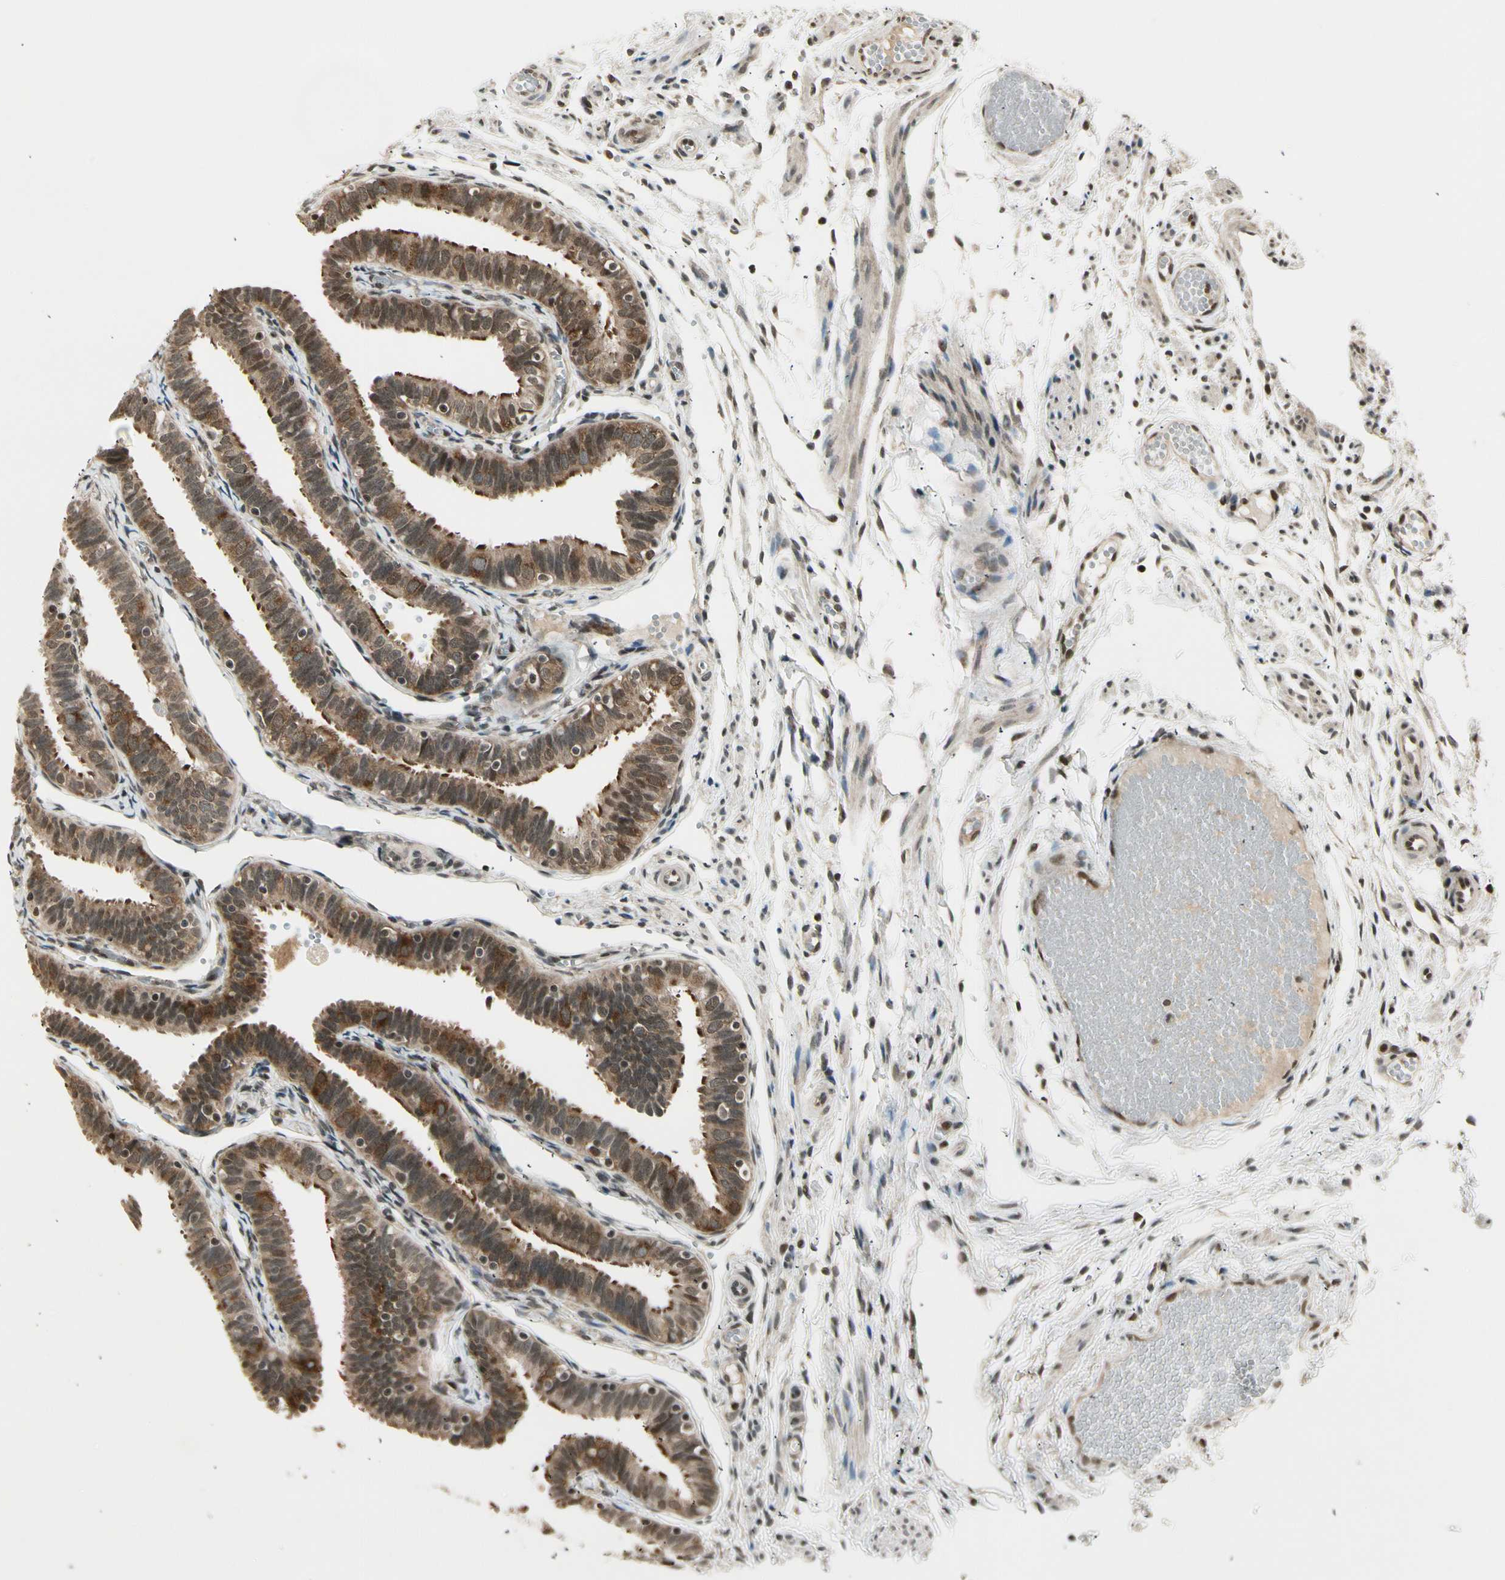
{"staining": {"intensity": "strong", "quantity": ">75%", "location": "cytoplasmic/membranous,nuclear"}, "tissue": "fallopian tube", "cell_type": "Glandular cells", "image_type": "normal", "snomed": [{"axis": "morphology", "description": "Normal tissue, NOS"}, {"axis": "topography", "description": "Fallopian tube"}], "caption": "Immunohistochemical staining of benign human fallopian tube displays strong cytoplasmic/membranous,nuclear protein staining in approximately >75% of glandular cells. Ihc stains the protein in brown and the nuclei are stained blue.", "gene": "SMN2", "patient": {"sex": "female", "age": 46}}